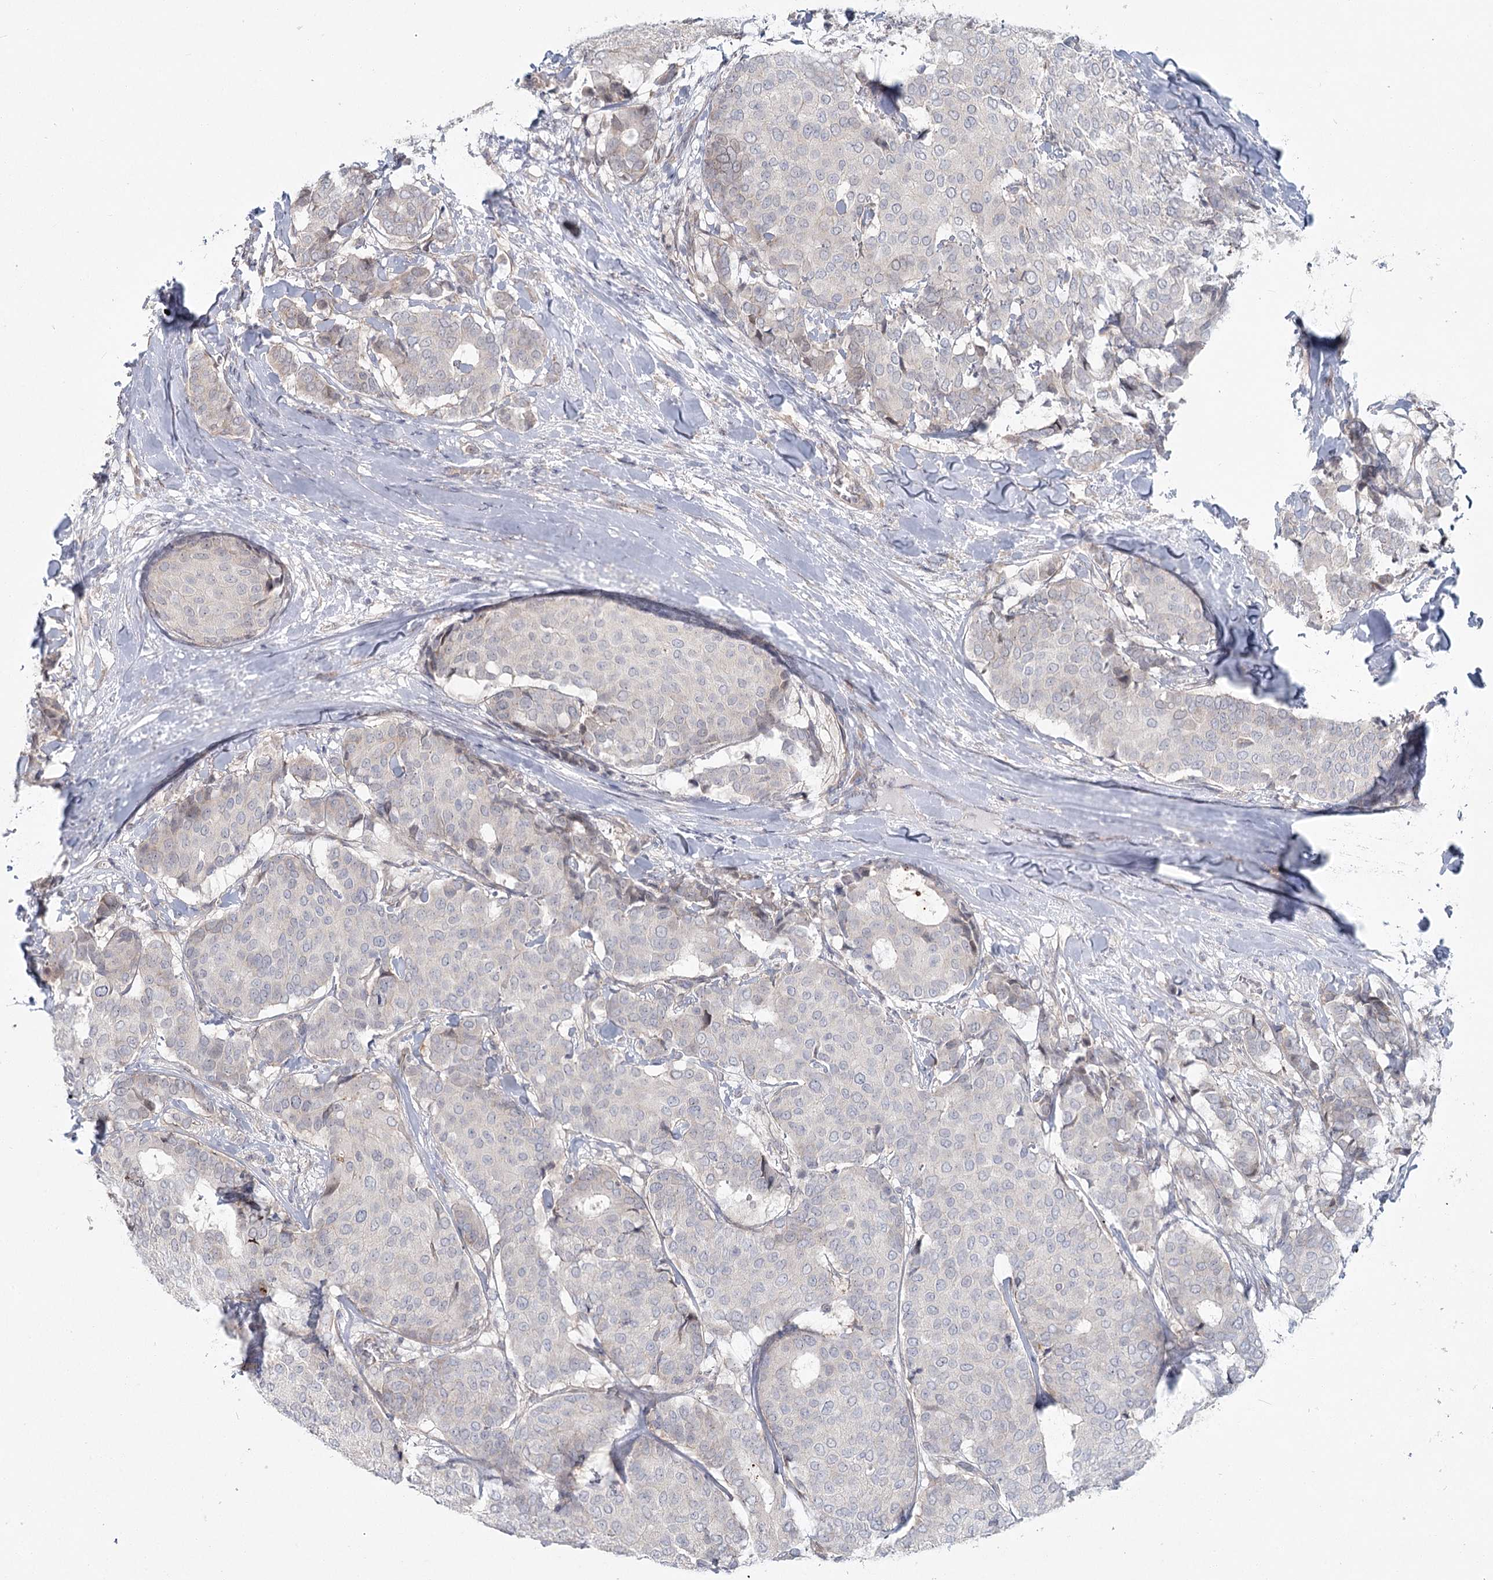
{"staining": {"intensity": "negative", "quantity": "none", "location": "none"}, "tissue": "breast cancer", "cell_type": "Tumor cells", "image_type": "cancer", "snomed": [{"axis": "morphology", "description": "Duct carcinoma"}, {"axis": "topography", "description": "Breast"}], "caption": "High power microscopy histopathology image of an IHC image of breast cancer, revealing no significant positivity in tumor cells. Nuclei are stained in blue.", "gene": "SPINK13", "patient": {"sex": "female", "age": 75}}